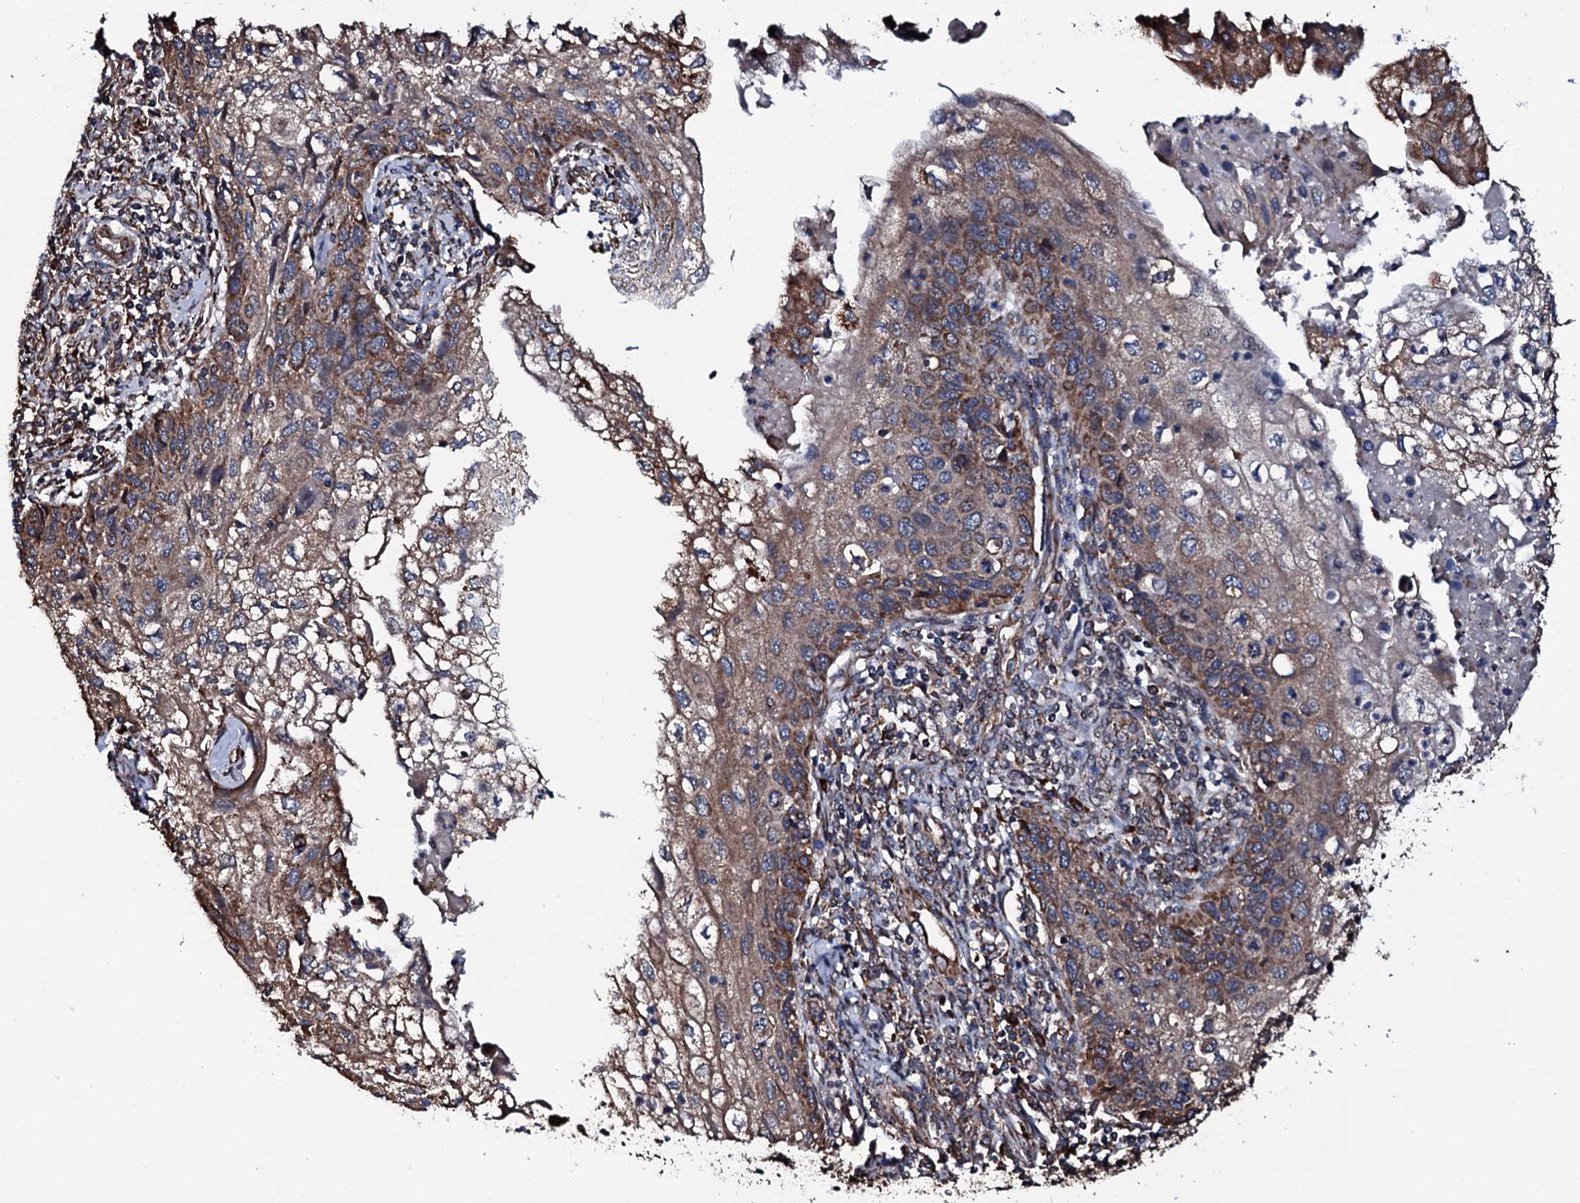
{"staining": {"intensity": "moderate", "quantity": ">75%", "location": "cytoplasmic/membranous"}, "tissue": "cervical cancer", "cell_type": "Tumor cells", "image_type": "cancer", "snomed": [{"axis": "morphology", "description": "Squamous cell carcinoma, NOS"}, {"axis": "topography", "description": "Cervix"}], "caption": "The histopathology image shows staining of squamous cell carcinoma (cervical), revealing moderate cytoplasmic/membranous protein positivity (brown color) within tumor cells. (Stains: DAB (3,3'-diaminobenzidine) in brown, nuclei in blue, Microscopy: brightfield microscopy at high magnification).", "gene": "RAB12", "patient": {"sex": "female", "age": 67}}